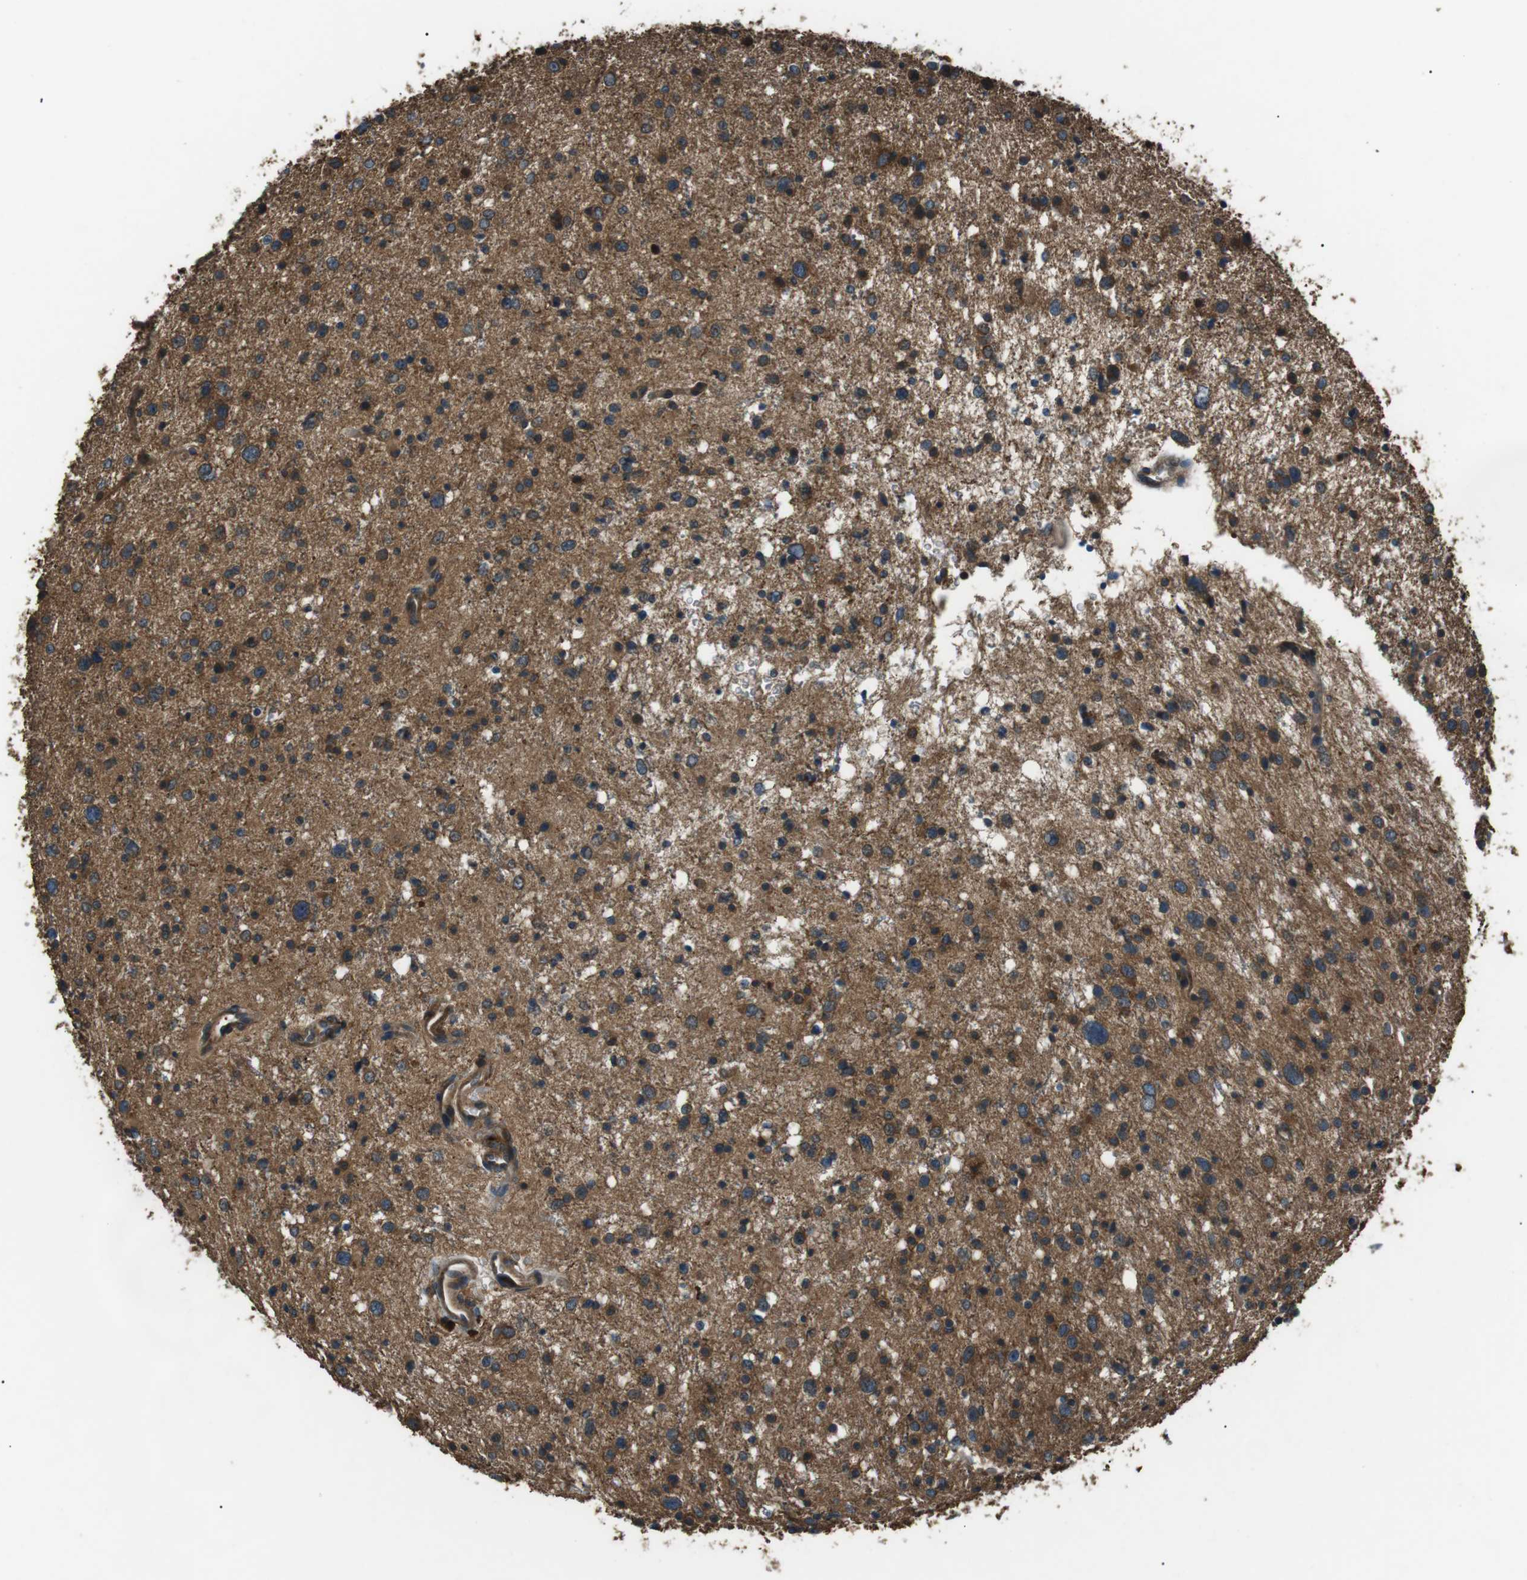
{"staining": {"intensity": "moderate", "quantity": ">75%", "location": "cytoplasmic/membranous"}, "tissue": "glioma", "cell_type": "Tumor cells", "image_type": "cancer", "snomed": [{"axis": "morphology", "description": "Glioma, malignant, Low grade"}, {"axis": "topography", "description": "Brain"}], "caption": "Immunohistochemistry micrograph of neoplastic tissue: glioma stained using immunohistochemistry (IHC) reveals medium levels of moderate protein expression localized specifically in the cytoplasmic/membranous of tumor cells, appearing as a cytoplasmic/membranous brown color.", "gene": "GPR161", "patient": {"sex": "female", "age": 37}}